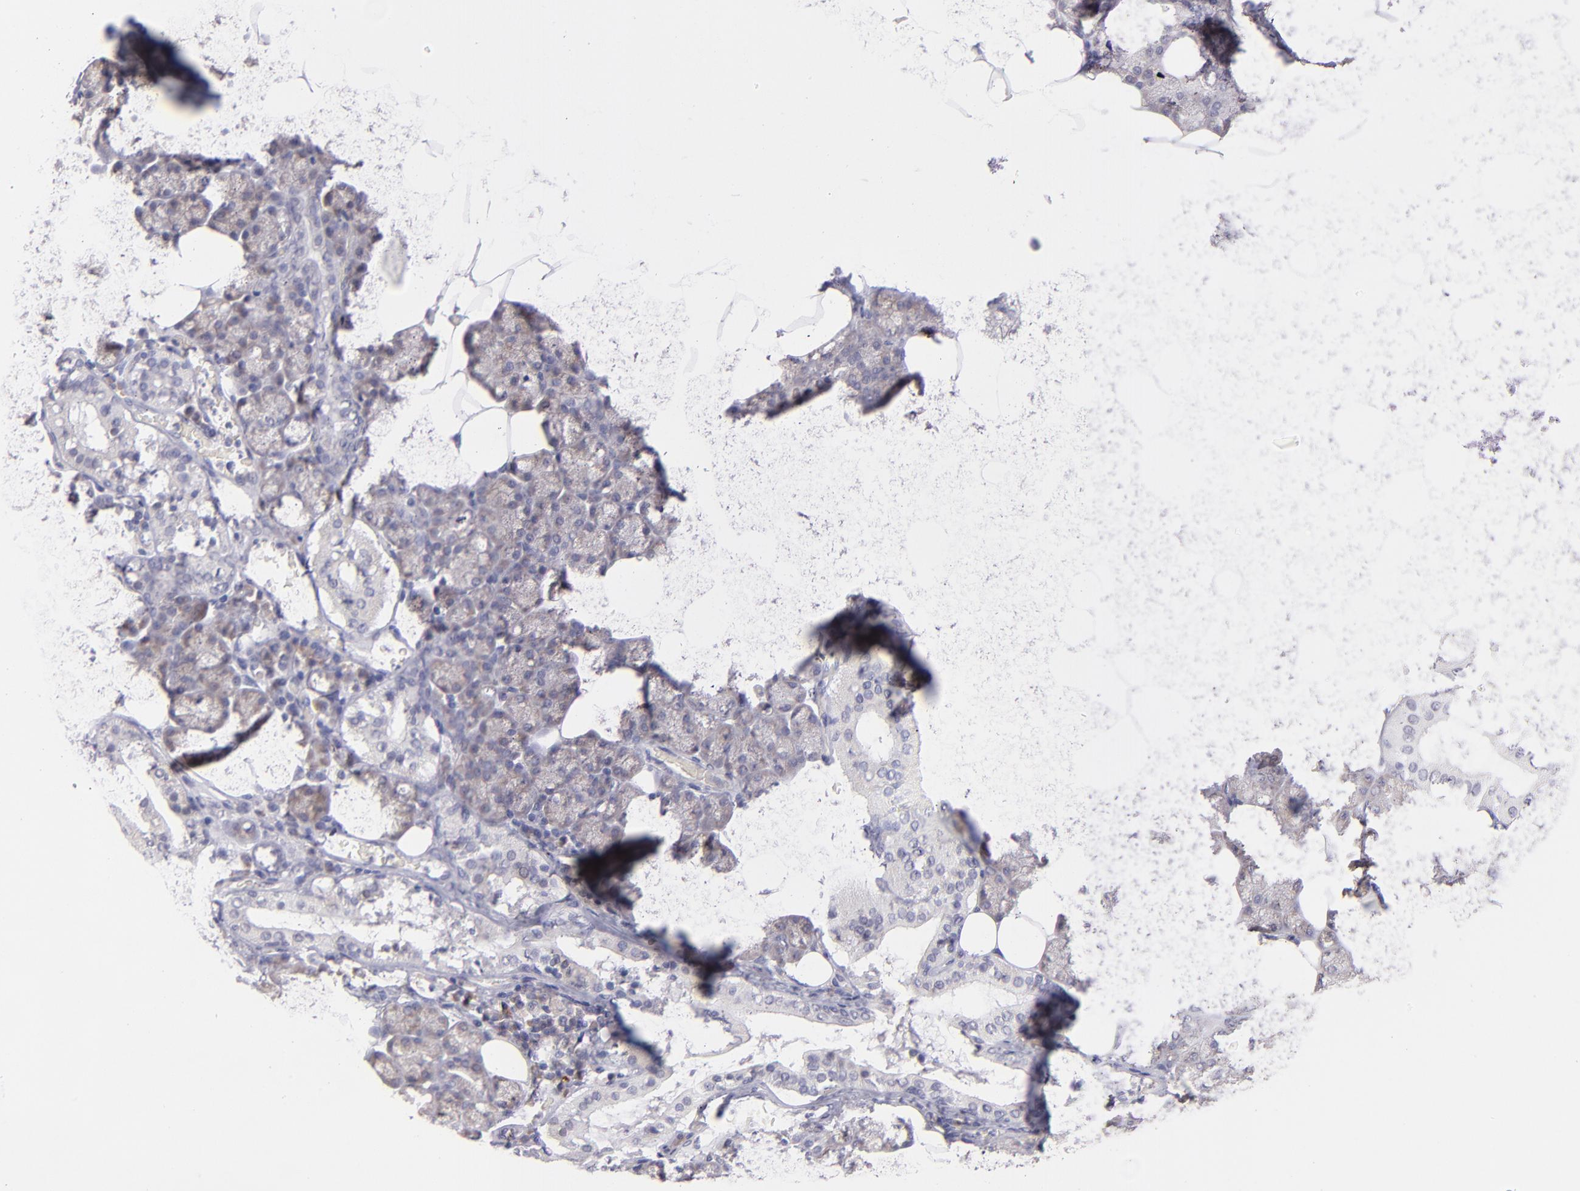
{"staining": {"intensity": "weak", "quantity": ">75%", "location": "cytoplasmic/membranous"}, "tissue": "salivary gland", "cell_type": "Glandular cells", "image_type": "normal", "snomed": [{"axis": "morphology", "description": "Normal tissue, NOS"}, {"axis": "topography", "description": "Lymph node"}, {"axis": "topography", "description": "Salivary gland"}], "caption": "Brown immunohistochemical staining in benign human salivary gland reveals weak cytoplasmic/membranous positivity in approximately >75% of glandular cells.", "gene": "TRAF3", "patient": {"sex": "male", "age": 8}}